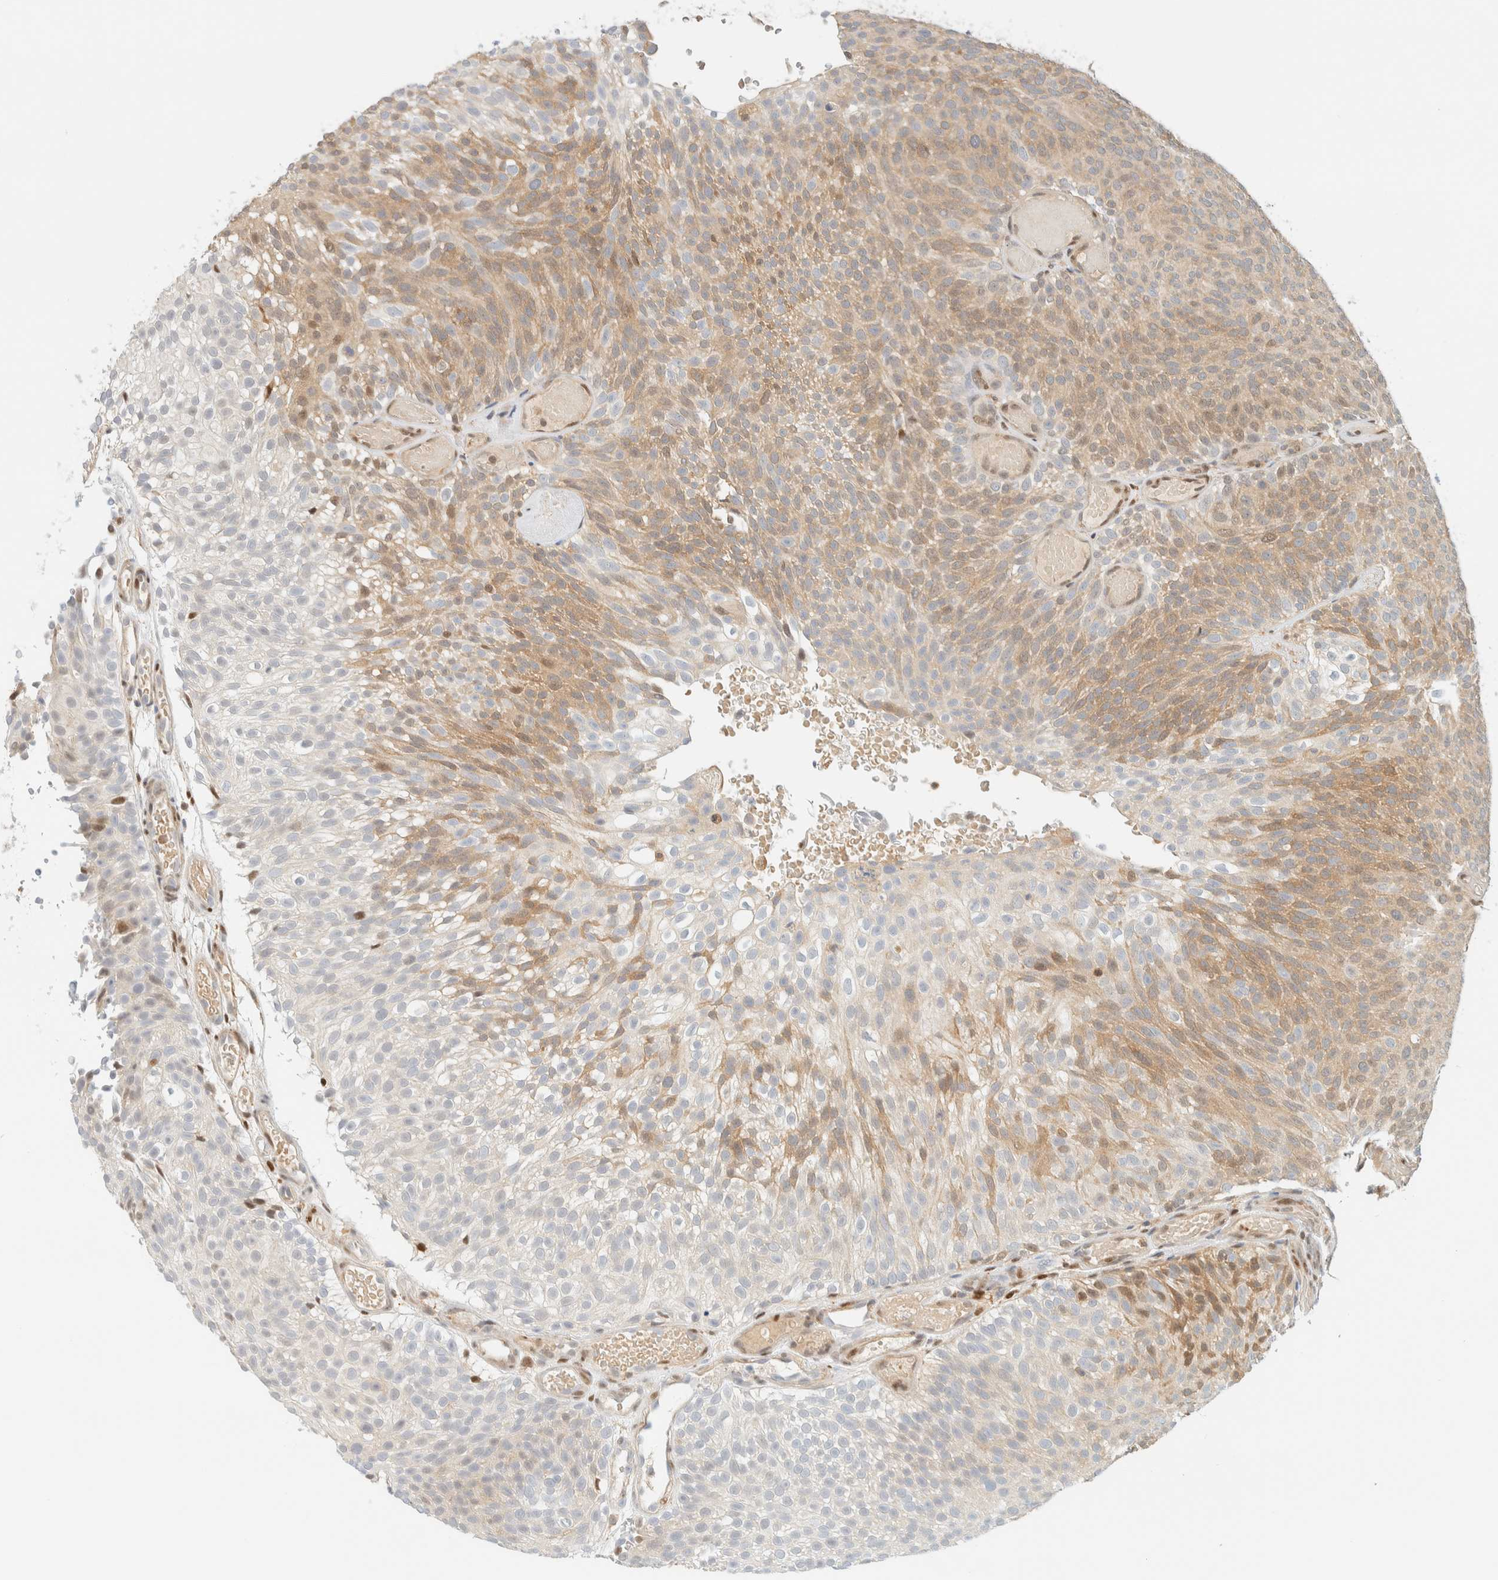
{"staining": {"intensity": "moderate", "quantity": "25%-75%", "location": "cytoplasmic/membranous"}, "tissue": "urothelial cancer", "cell_type": "Tumor cells", "image_type": "cancer", "snomed": [{"axis": "morphology", "description": "Urothelial carcinoma, Low grade"}, {"axis": "topography", "description": "Urinary bladder"}], "caption": "Urothelial cancer stained with a protein marker shows moderate staining in tumor cells.", "gene": "ZBTB37", "patient": {"sex": "male", "age": 78}}